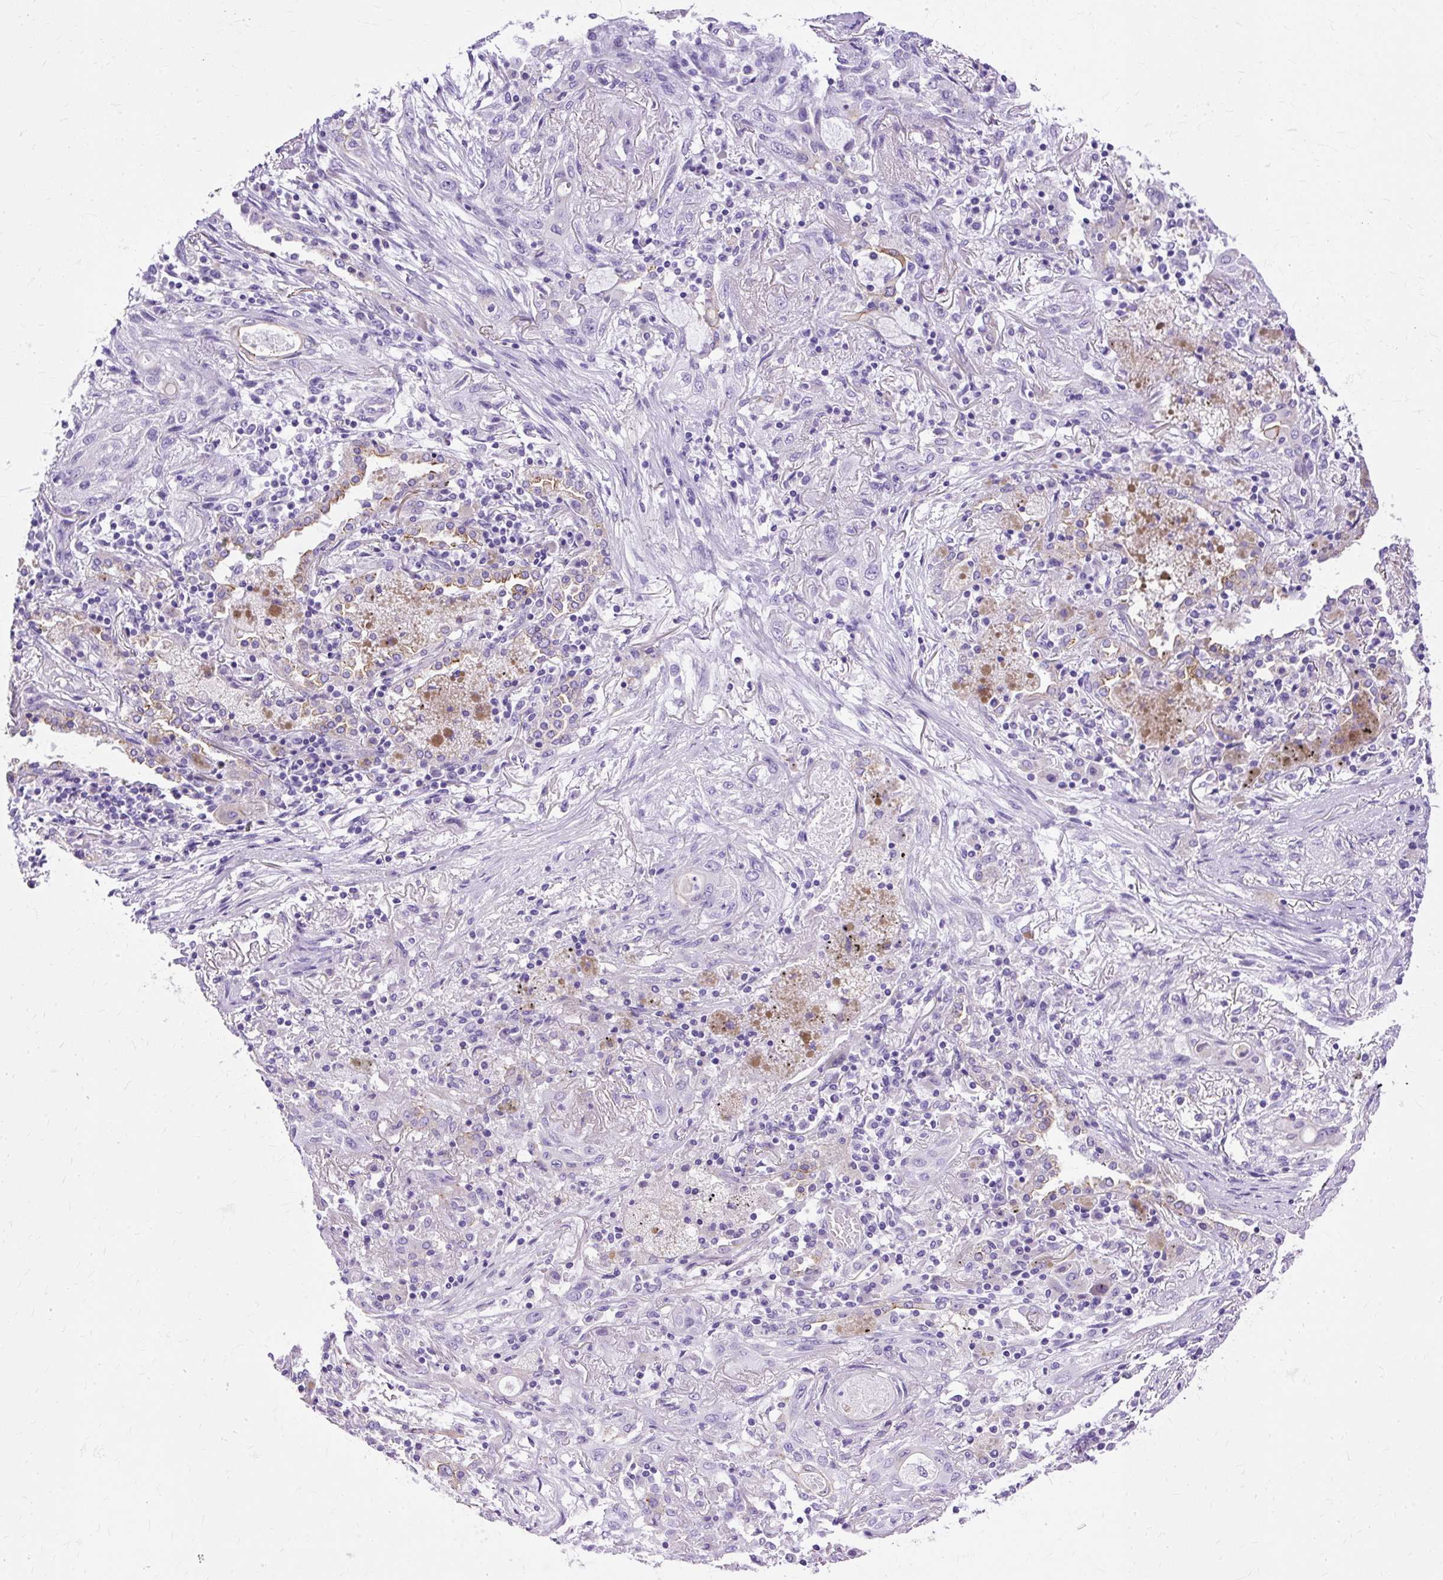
{"staining": {"intensity": "negative", "quantity": "none", "location": "none"}, "tissue": "lung cancer", "cell_type": "Tumor cells", "image_type": "cancer", "snomed": [{"axis": "morphology", "description": "Squamous cell carcinoma, NOS"}, {"axis": "topography", "description": "Lung"}], "caption": "A photomicrograph of human lung cancer (squamous cell carcinoma) is negative for staining in tumor cells.", "gene": "MYO6", "patient": {"sex": "female", "age": 47}}